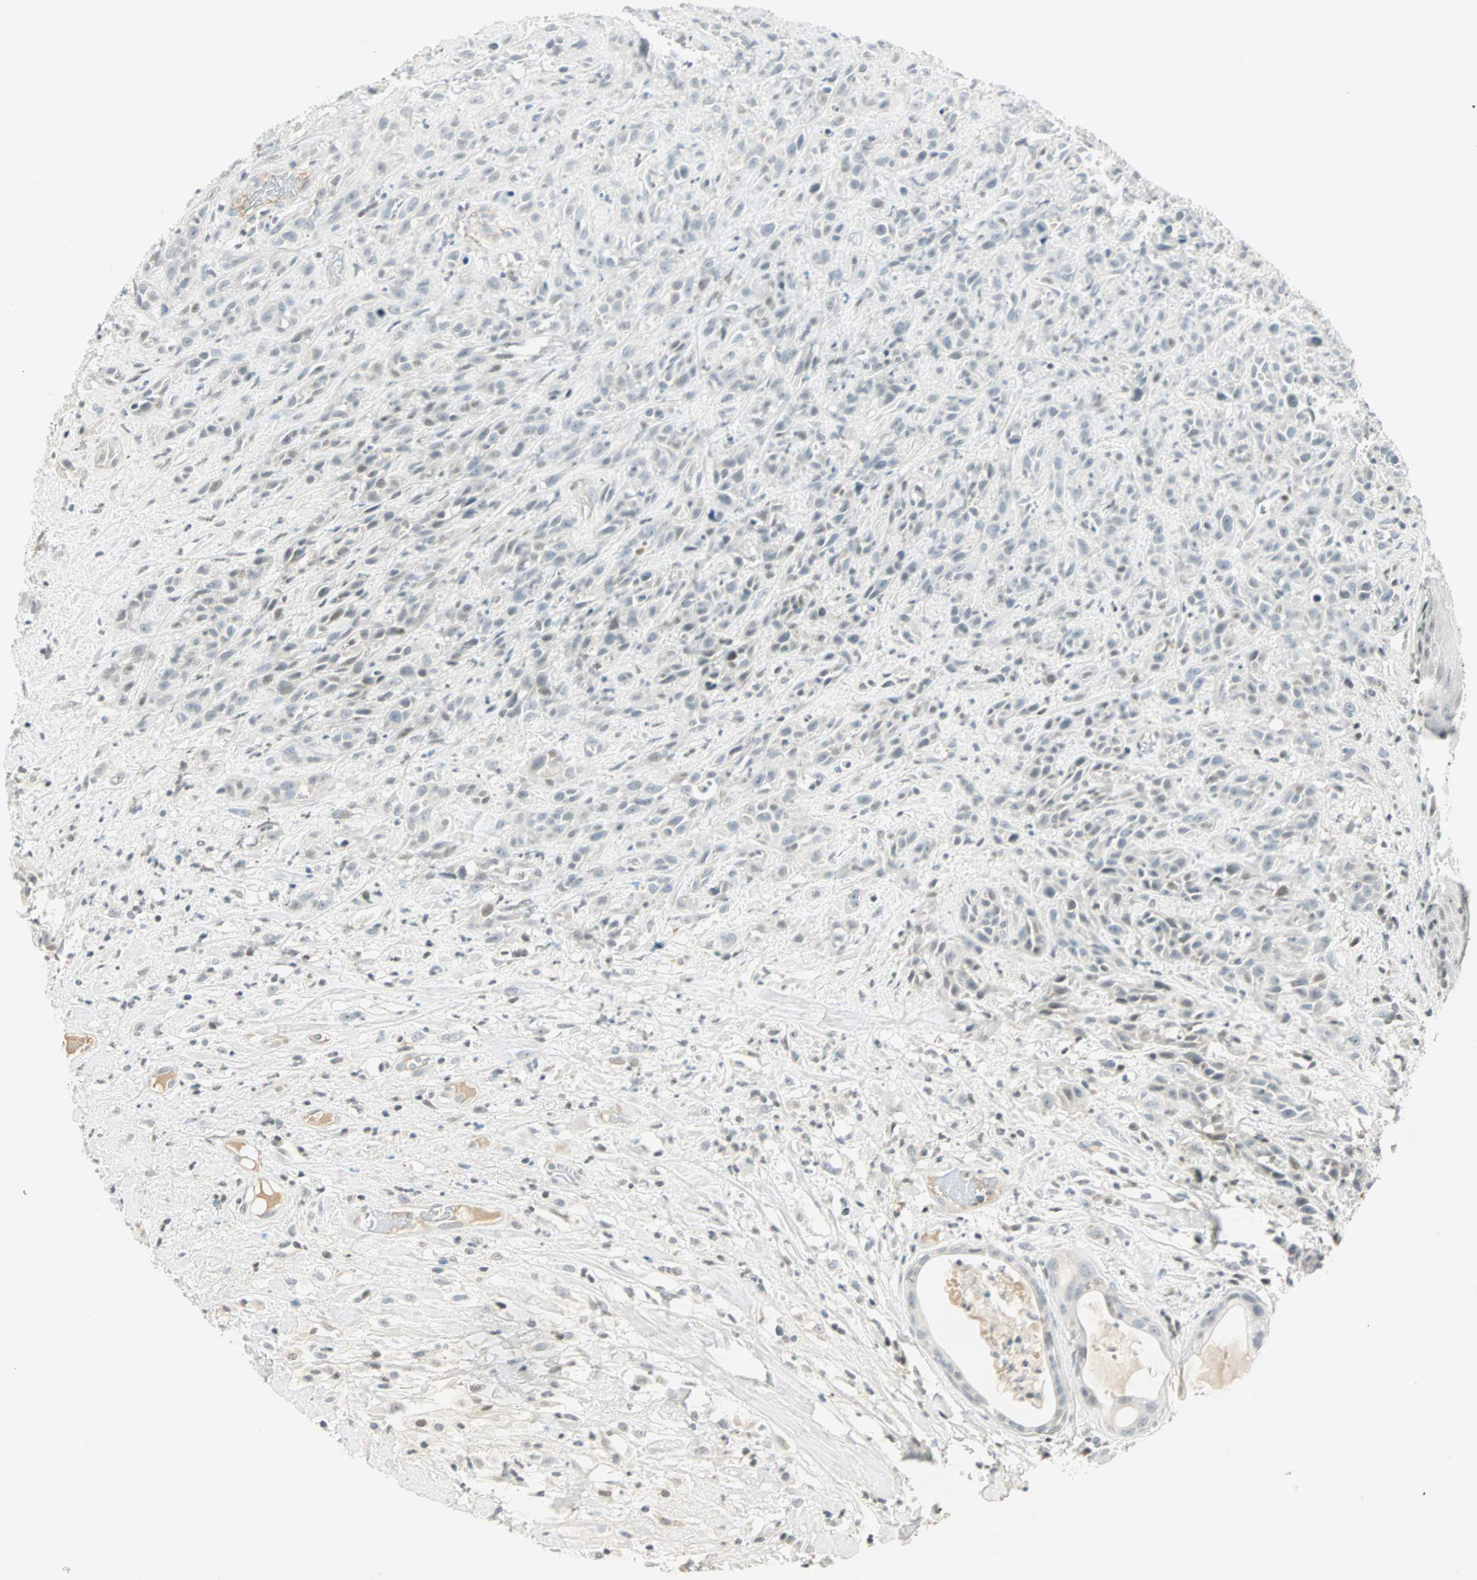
{"staining": {"intensity": "weak", "quantity": "<25%", "location": "nuclear"}, "tissue": "head and neck cancer", "cell_type": "Tumor cells", "image_type": "cancer", "snomed": [{"axis": "morphology", "description": "Normal tissue, NOS"}, {"axis": "morphology", "description": "Squamous cell carcinoma, NOS"}, {"axis": "topography", "description": "Cartilage tissue"}, {"axis": "topography", "description": "Head-Neck"}], "caption": "Human head and neck cancer stained for a protein using immunohistochemistry demonstrates no staining in tumor cells.", "gene": "SMAD3", "patient": {"sex": "male", "age": 62}}